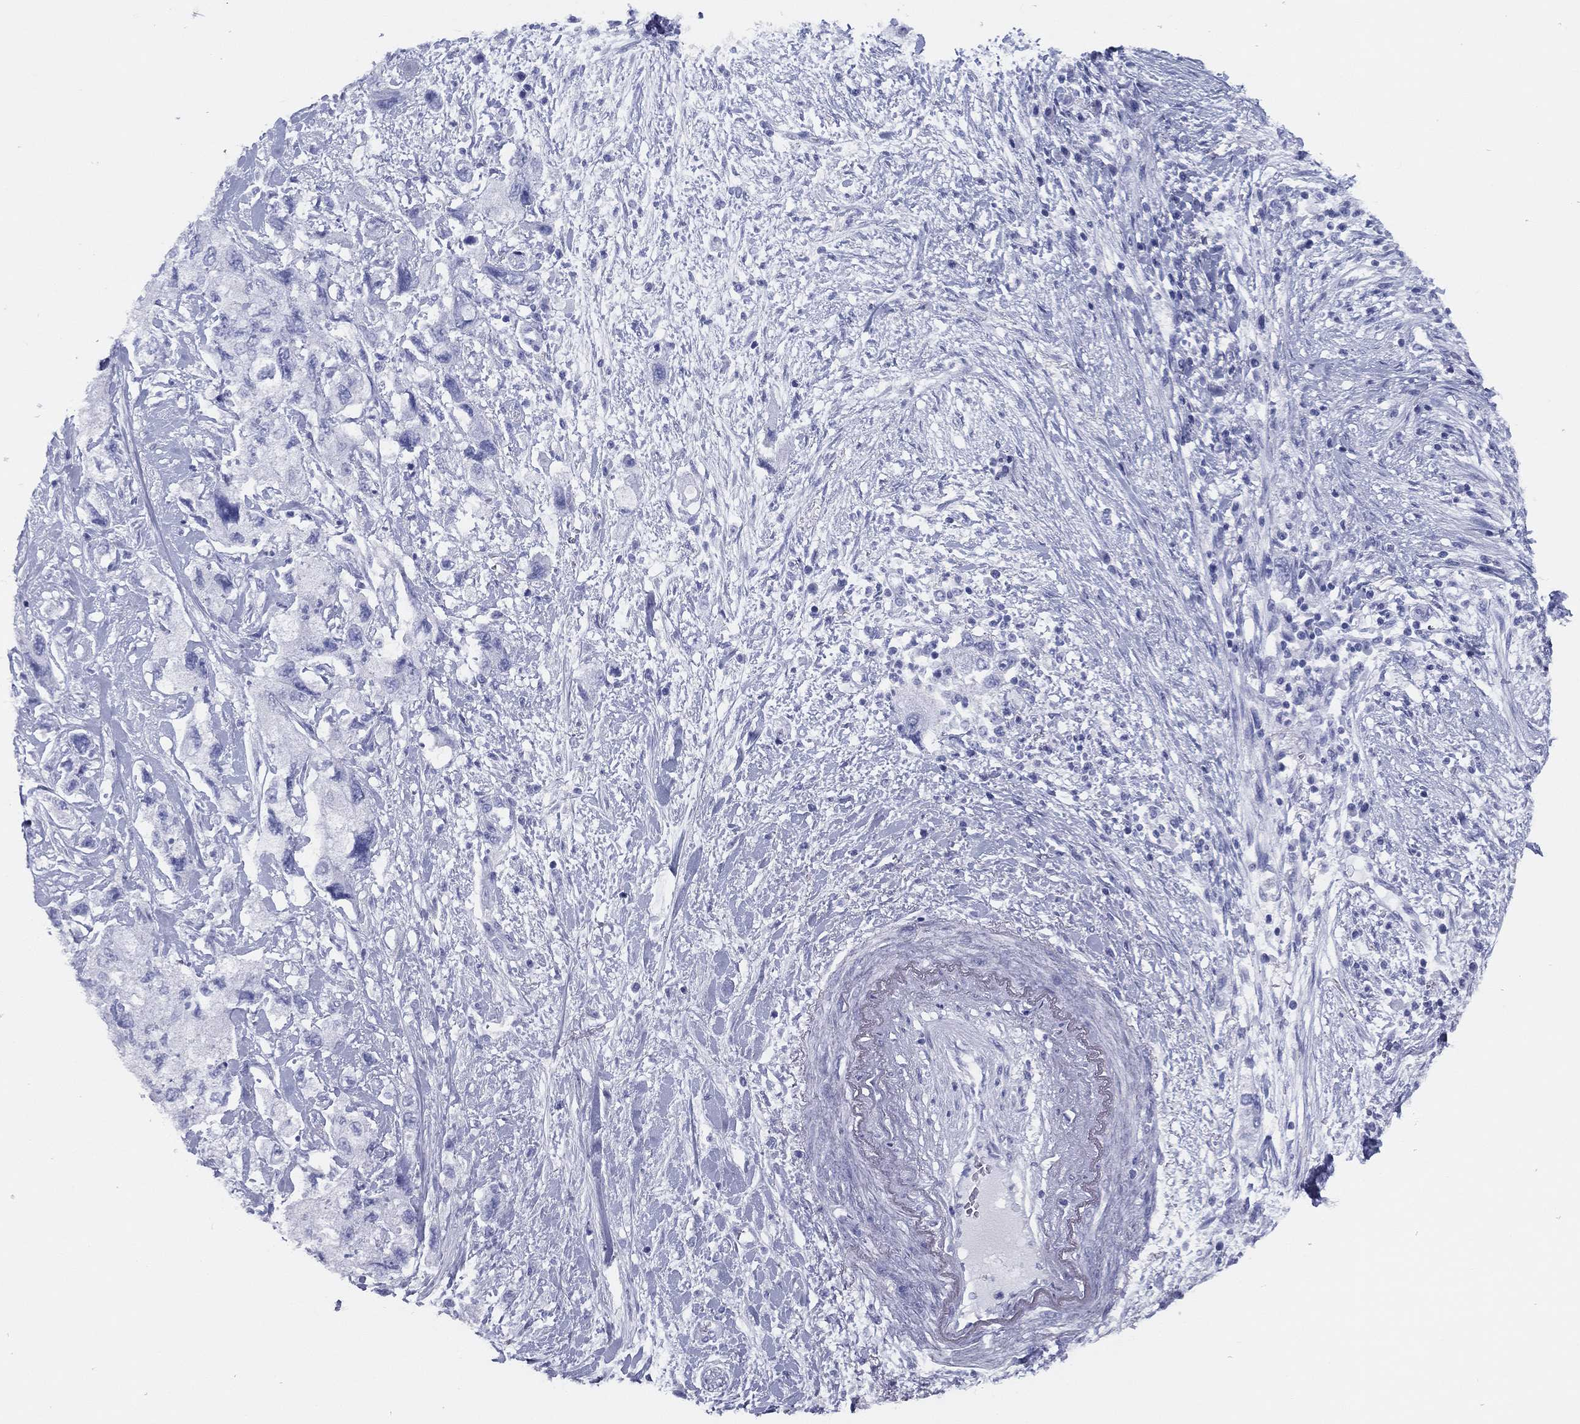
{"staining": {"intensity": "negative", "quantity": "none", "location": "none"}, "tissue": "pancreatic cancer", "cell_type": "Tumor cells", "image_type": "cancer", "snomed": [{"axis": "morphology", "description": "Adenocarcinoma, NOS"}, {"axis": "topography", "description": "Pancreas"}], "caption": "IHC histopathology image of neoplastic tissue: adenocarcinoma (pancreatic) stained with DAB (3,3'-diaminobenzidine) displays no significant protein staining in tumor cells.", "gene": "TMEM252", "patient": {"sex": "female", "age": 73}}